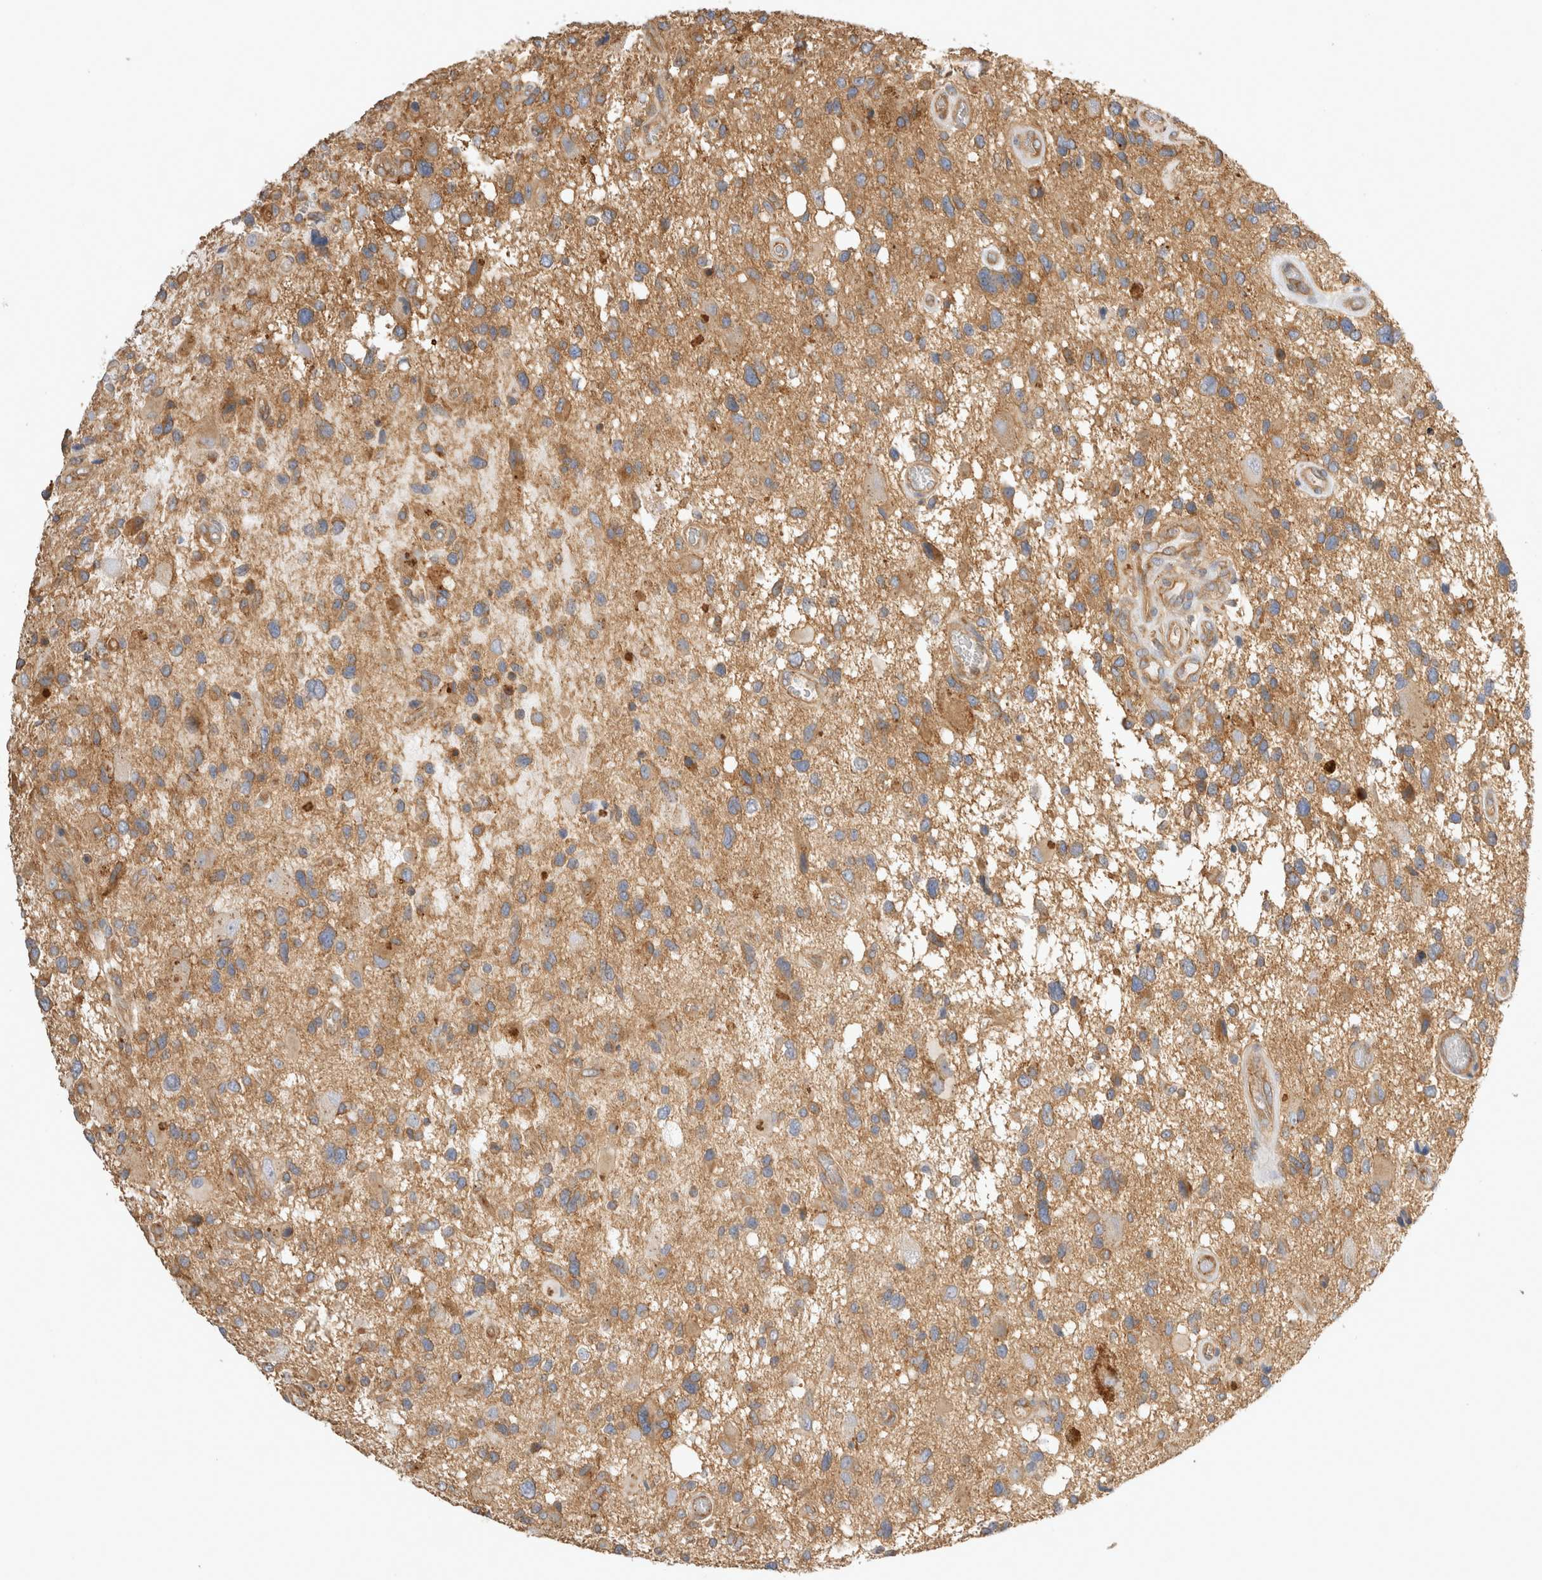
{"staining": {"intensity": "moderate", "quantity": ">75%", "location": "cytoplasmic/membranous"}, "tissue": "glioma", "cell_type": "Tumor cells", "image_type": "cancer", "snomed": [{"axis": "morphology", "description": "Glioma, malignant, High grade"}, {"axis": "topography", "description": "Brain"}], "caption": "IHC (DAB (3,3'-diaminobenzidine)) staining of glioma shows moderate cytoplasmic/membranous protein staining in approximately >75% of tumor cells.", "gene": "CHMP6", "patient": {"sex": "male", "age": 33}}